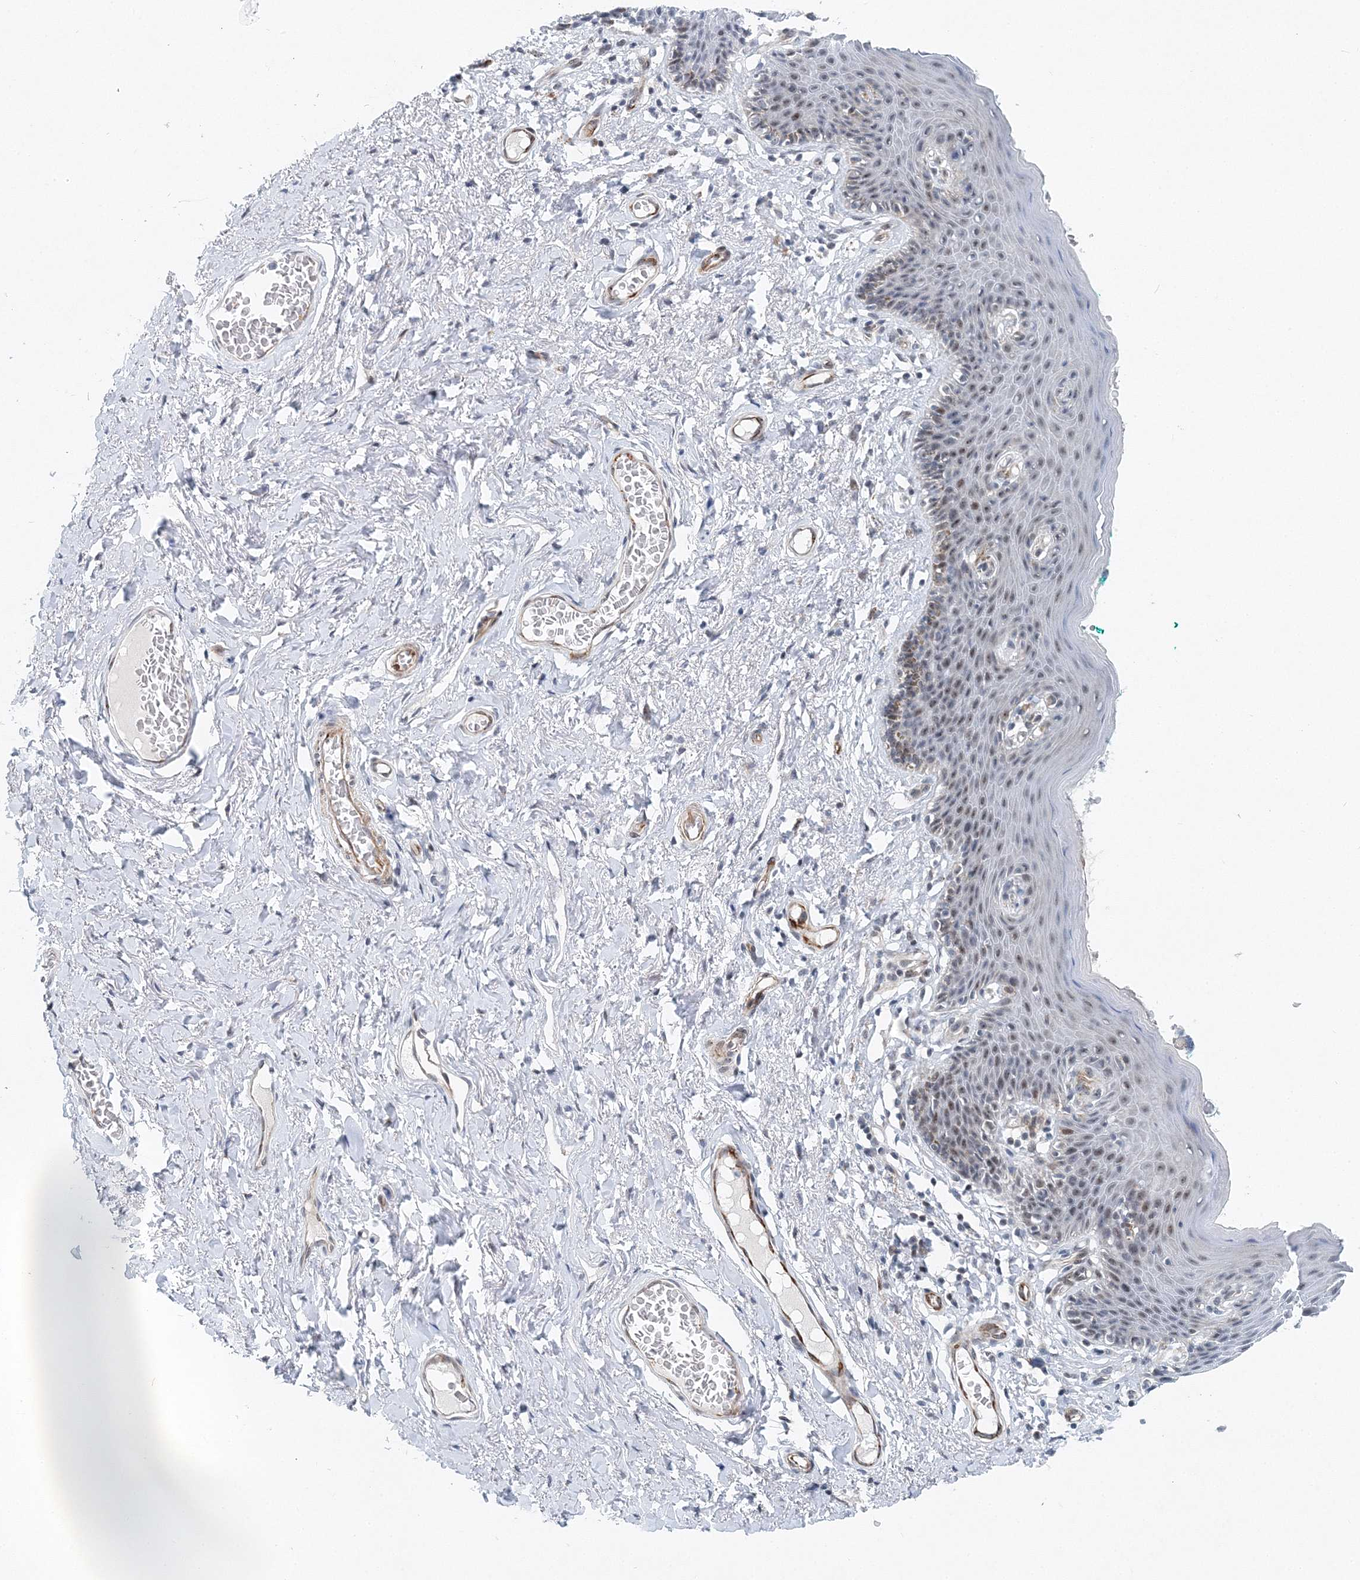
{"staining": {"intensity": "moderate", "quantity": "25%-75%", "location": "nuclear"}, "tissue": "skin", "cell_type": "Epidermal cells", "image_type": "normal", "snomed": [{"axis": "morphology", "description": "Normal tissue, NOS"}, {"axis": "topography", "description": "Vulva"}], "caption": "Moderate nuclear protein staining is appreciated in approximately 25%-75% of epidermal cells in skin. (brown staining indicates protein expression, while blue staining denotes nuclei).", "gene": "UIMC1", "patient": {"sex": "female", "age": 66}}